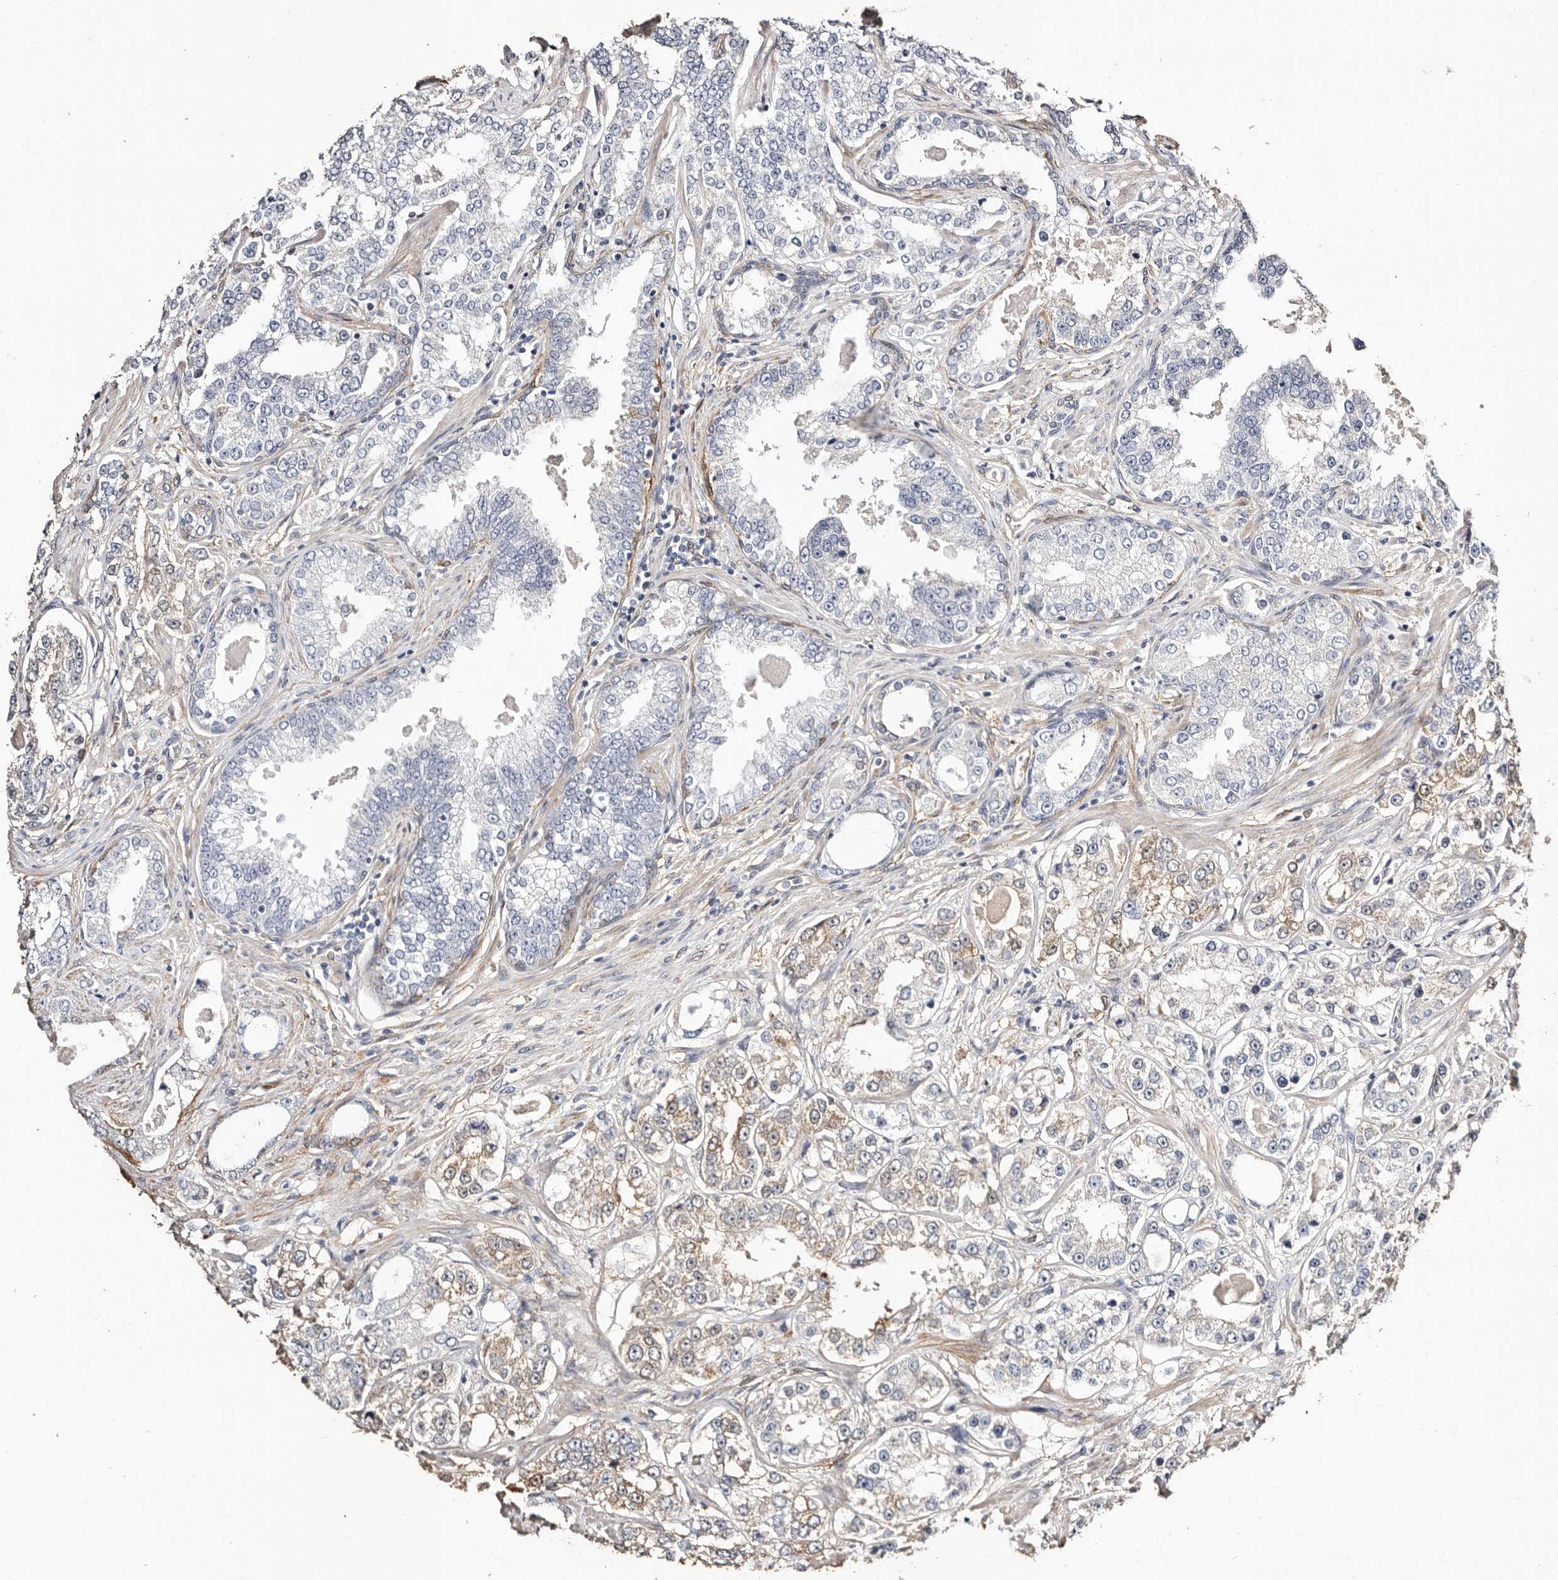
{"staining": {"intensity": "weak", "quantity": "<25%", "location": "cytoplasmic/membranous"}, "tissue": "prostate cancer", "cell_type": "Tumor cells", "image_type": "cancer", "snomed": [{"axis": "morphology", "description": "Normal tissue, NOS"}, {"axis": "morphology", "description": "Adenocarcinoma, High grade"}, {"axis": "topography", "description": "Prostate"}], "caption": "Immunohistochemical staining of human adenocarcinoma (high-grade) (prostate) displays no significant staining in tumor cells.", "gene": "TGM2", "patient": {"sex": "male", "age": 83}}